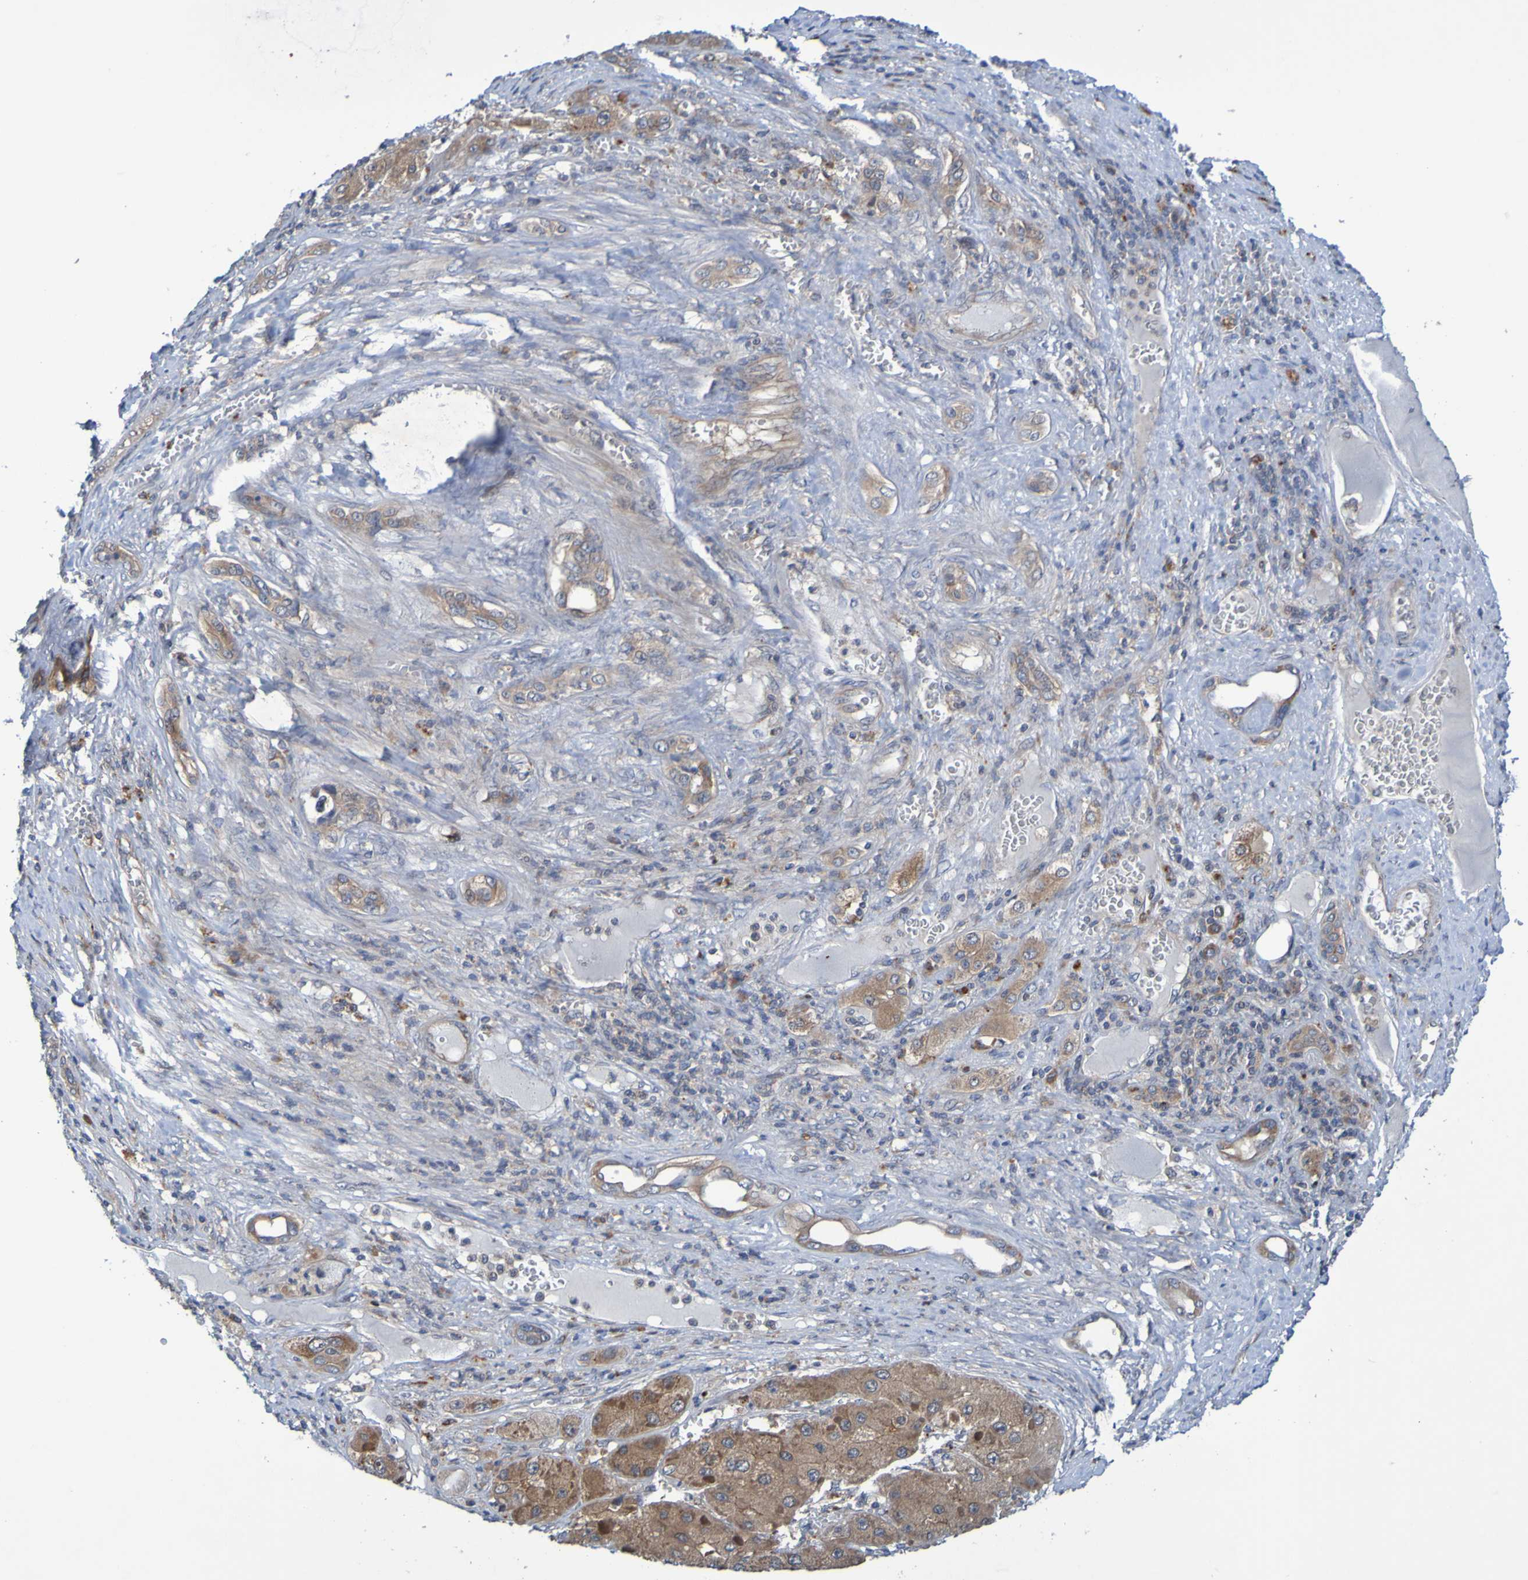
{"staining": {"intensity": "moderate", "quantity": ">75%", "location": "cytoplasmic/membranous"}, "tissue": "liver cancer", "cell_type": "Tumor cells", "image_type": "cancer", "snomed": [{"axis": "morphology", "description": "Carcinoma, Hepatocellular, NOS"}, {"axis": "topography", "description": "Liver"}], "caption": "Liver cancer tissue demonstrates moderate cytoplasmic/membranous positivity in approximately >75% of tumor cells Immunohistochemistry (ihc) stains the protein in brown and the nuclei are stained blue.", "gene": "SDK1", "patient": {"sex": "female", "age": 73}}